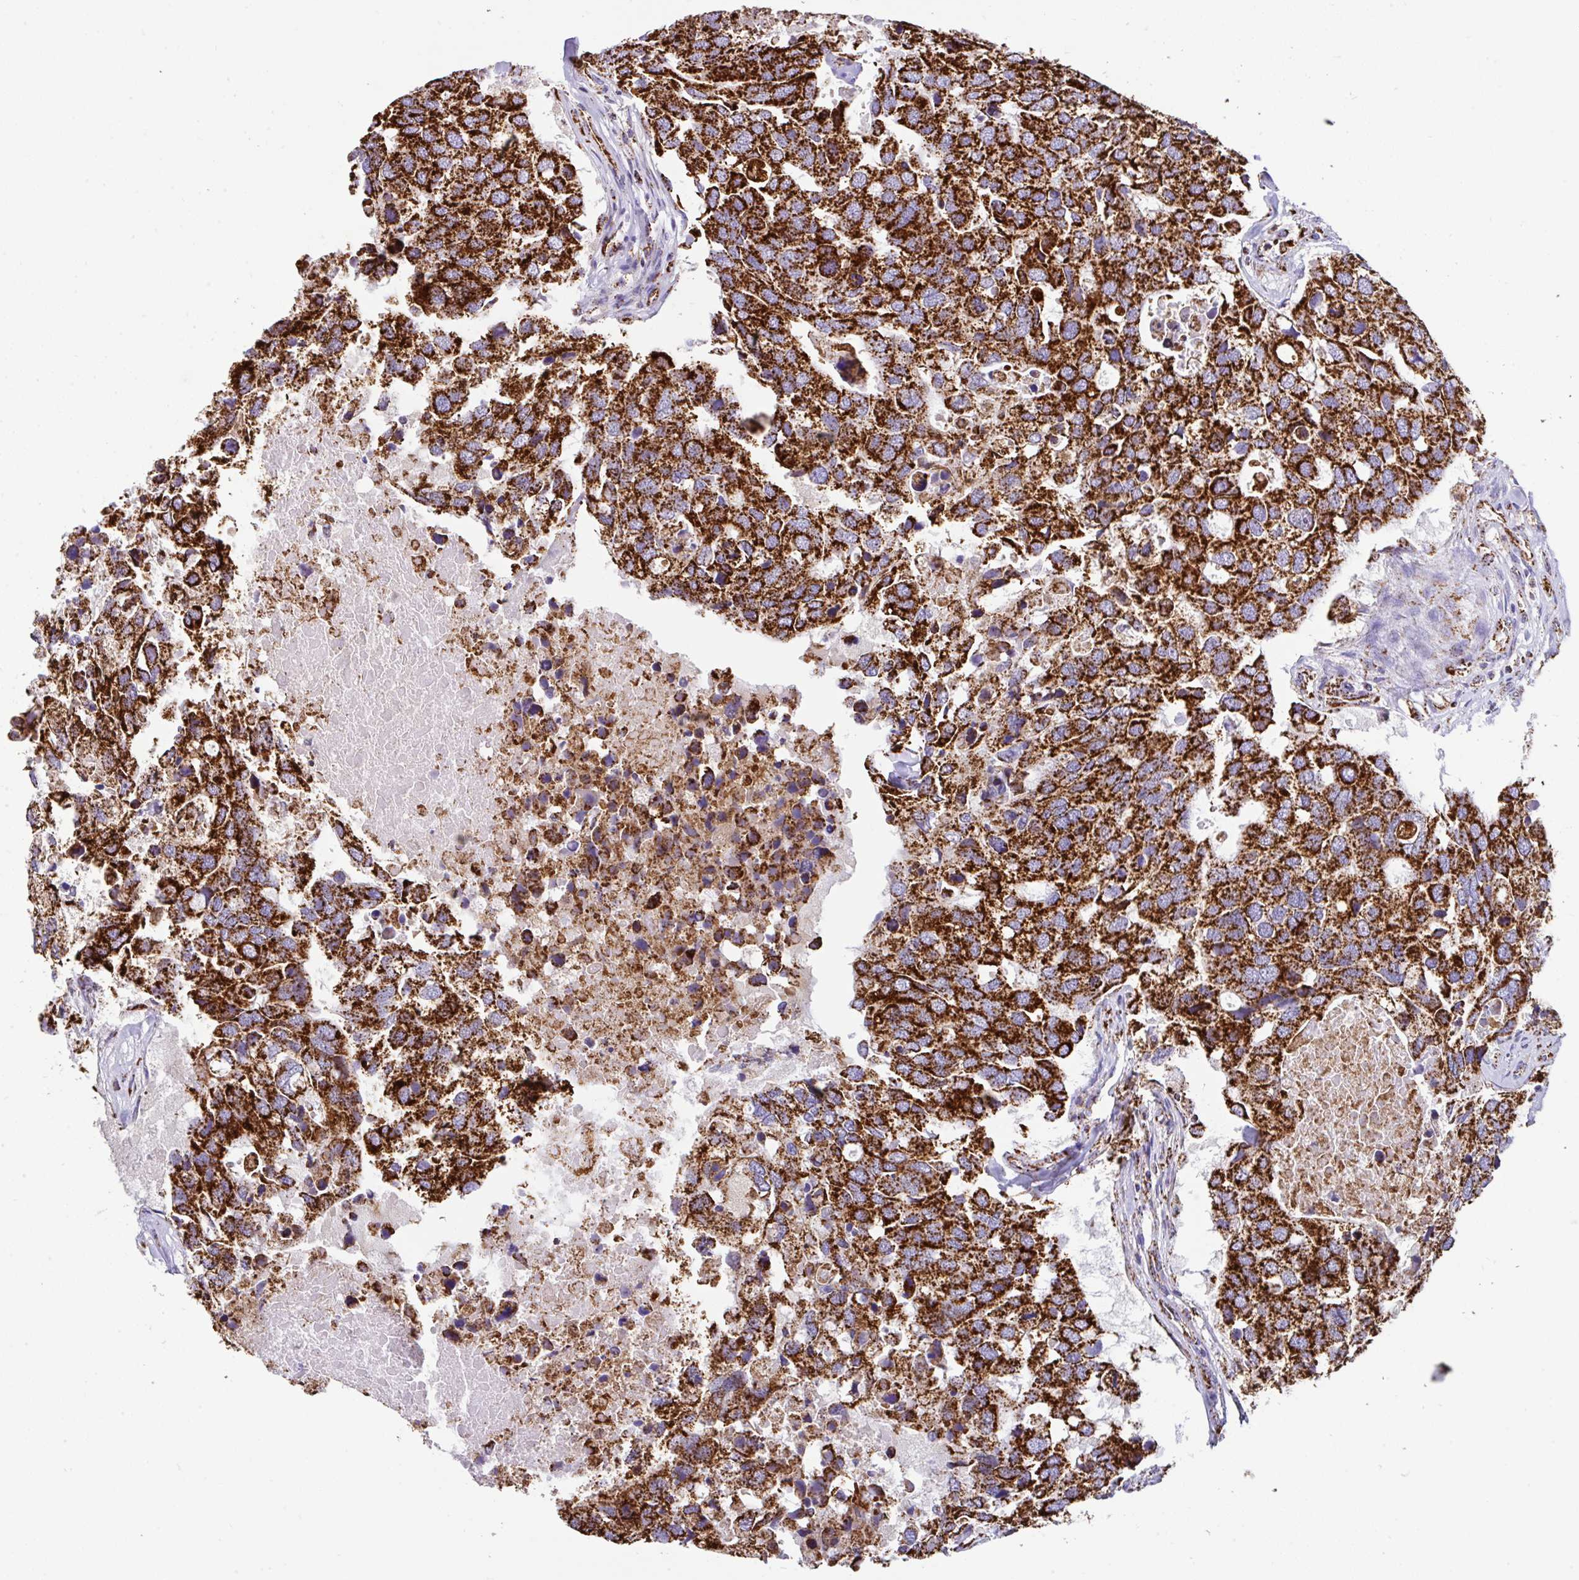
{"staining": {"intensity": "strong", "quantity": ">75%", "location": "cytoplasmic/membranous"}, "tissue": "breast cancer", "cell_type": "Tumor cells", "image_type": "cancer", "snomed": [{"axis": "morphology", "description": "Duct carcinoma"}, {"axis": "topography", "description": "Breast"}], "caption": "High-magnification brightfield microscopy of breast cancer (intraductal carcinoma) stained with DAB (brown) and counterstained with hematoxylin (blue). tumor cells exhibit strong cytoplasmic/membranous staining is present in about>75% of cells.", "gene": "ANKRD33B", "patient": {"sex": "female", "age": 83}}